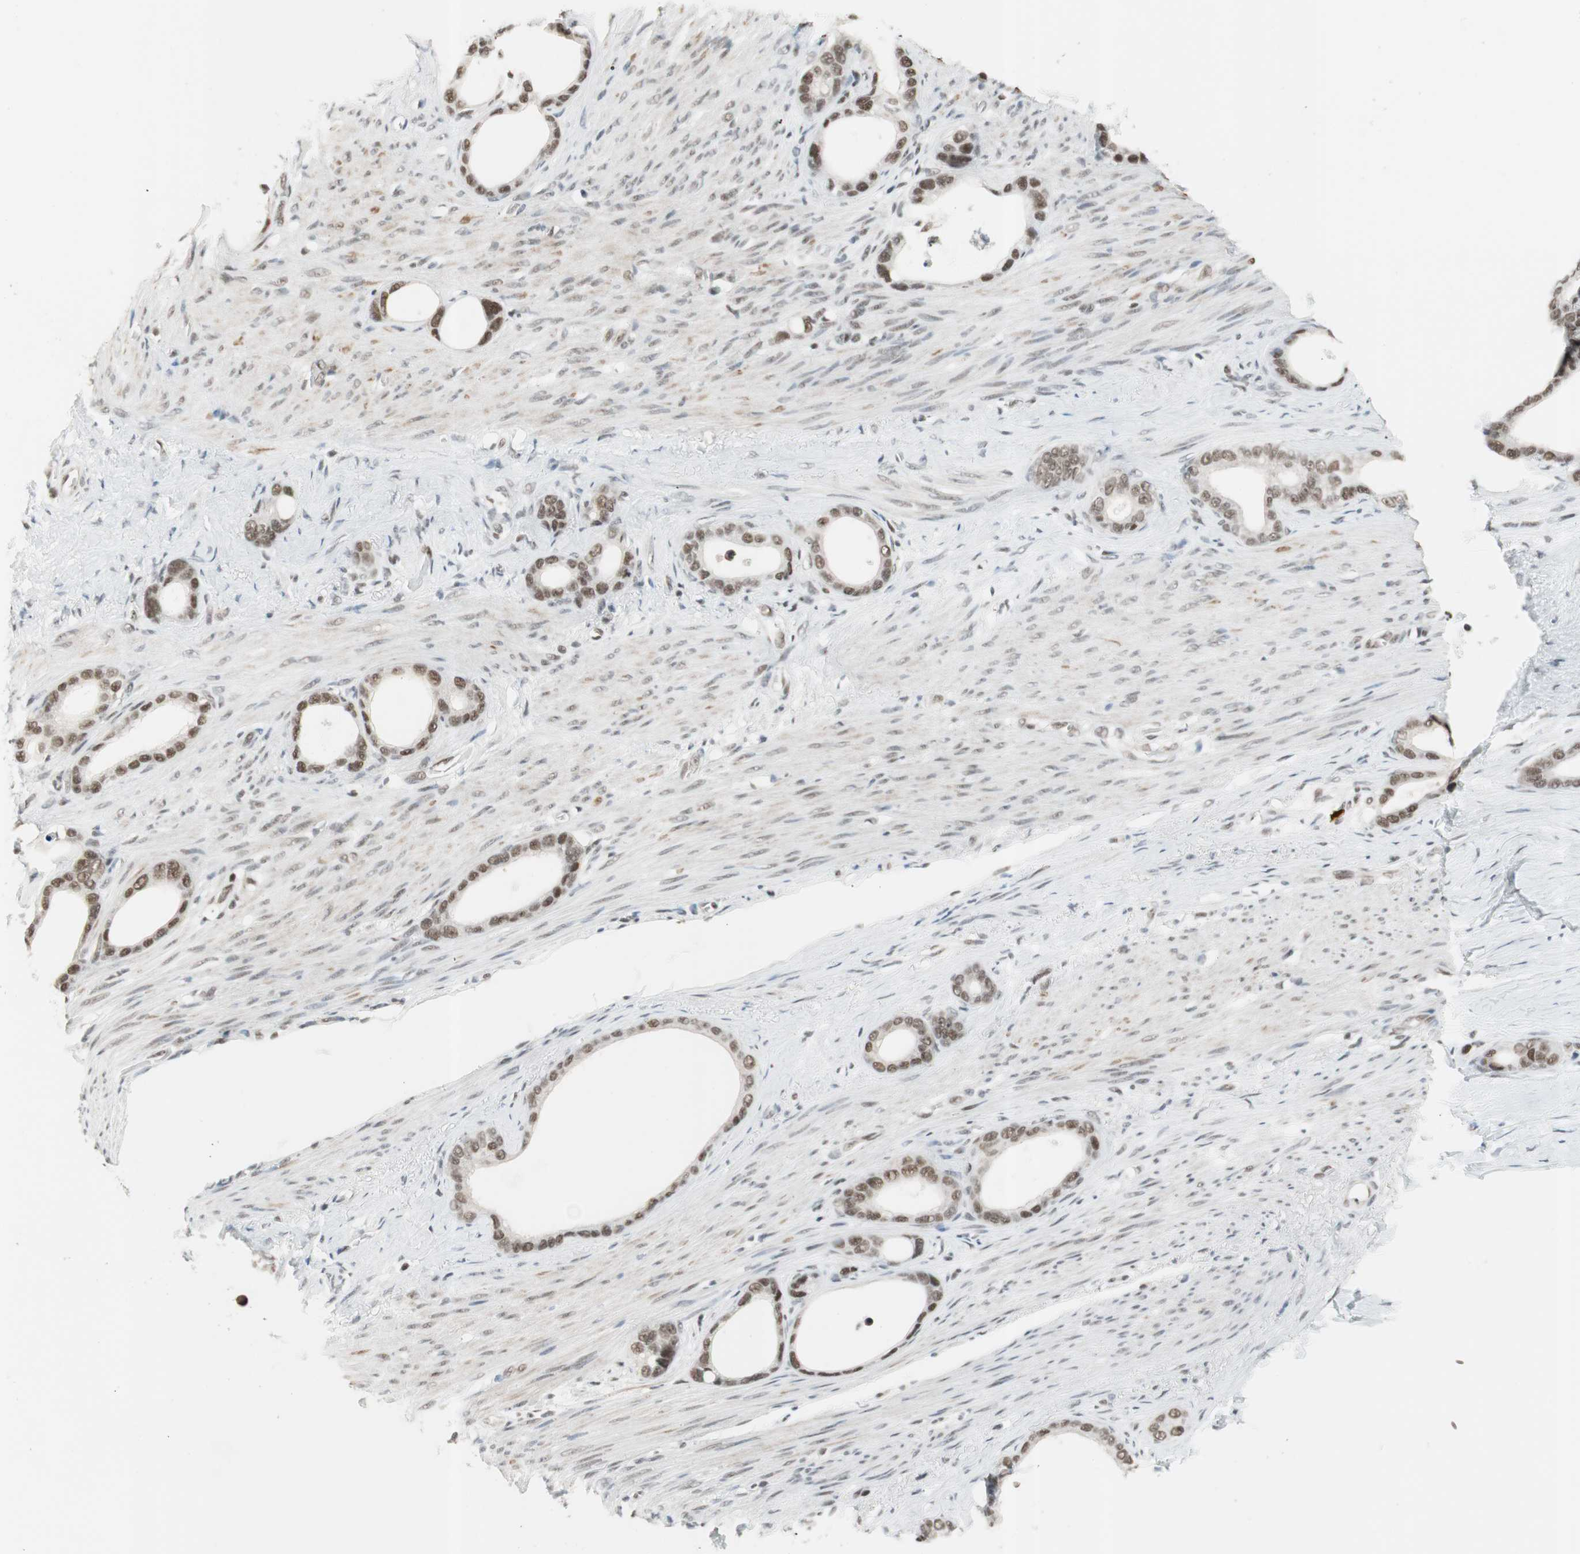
{"staining": {"intensity": "strong", "quantity": ">75%", "location": "nuclear"}, "tissue": "stomach cancer", "cell_type": "Tumor cells", "image_type": "cancer", "snomed": [{"axis": "morphology", "description": "Adenocarcinoma, NOS"}, {"axis": "topography", "description": "Stomach"}], "caption": "Immunohistochemical staining of adenocarcinoma (stomach) shows high levels of strong nuclear expression in about >75% of tumor cells.", "gene": "RTF1", "patient": {"sex": "female", "age": 75}}